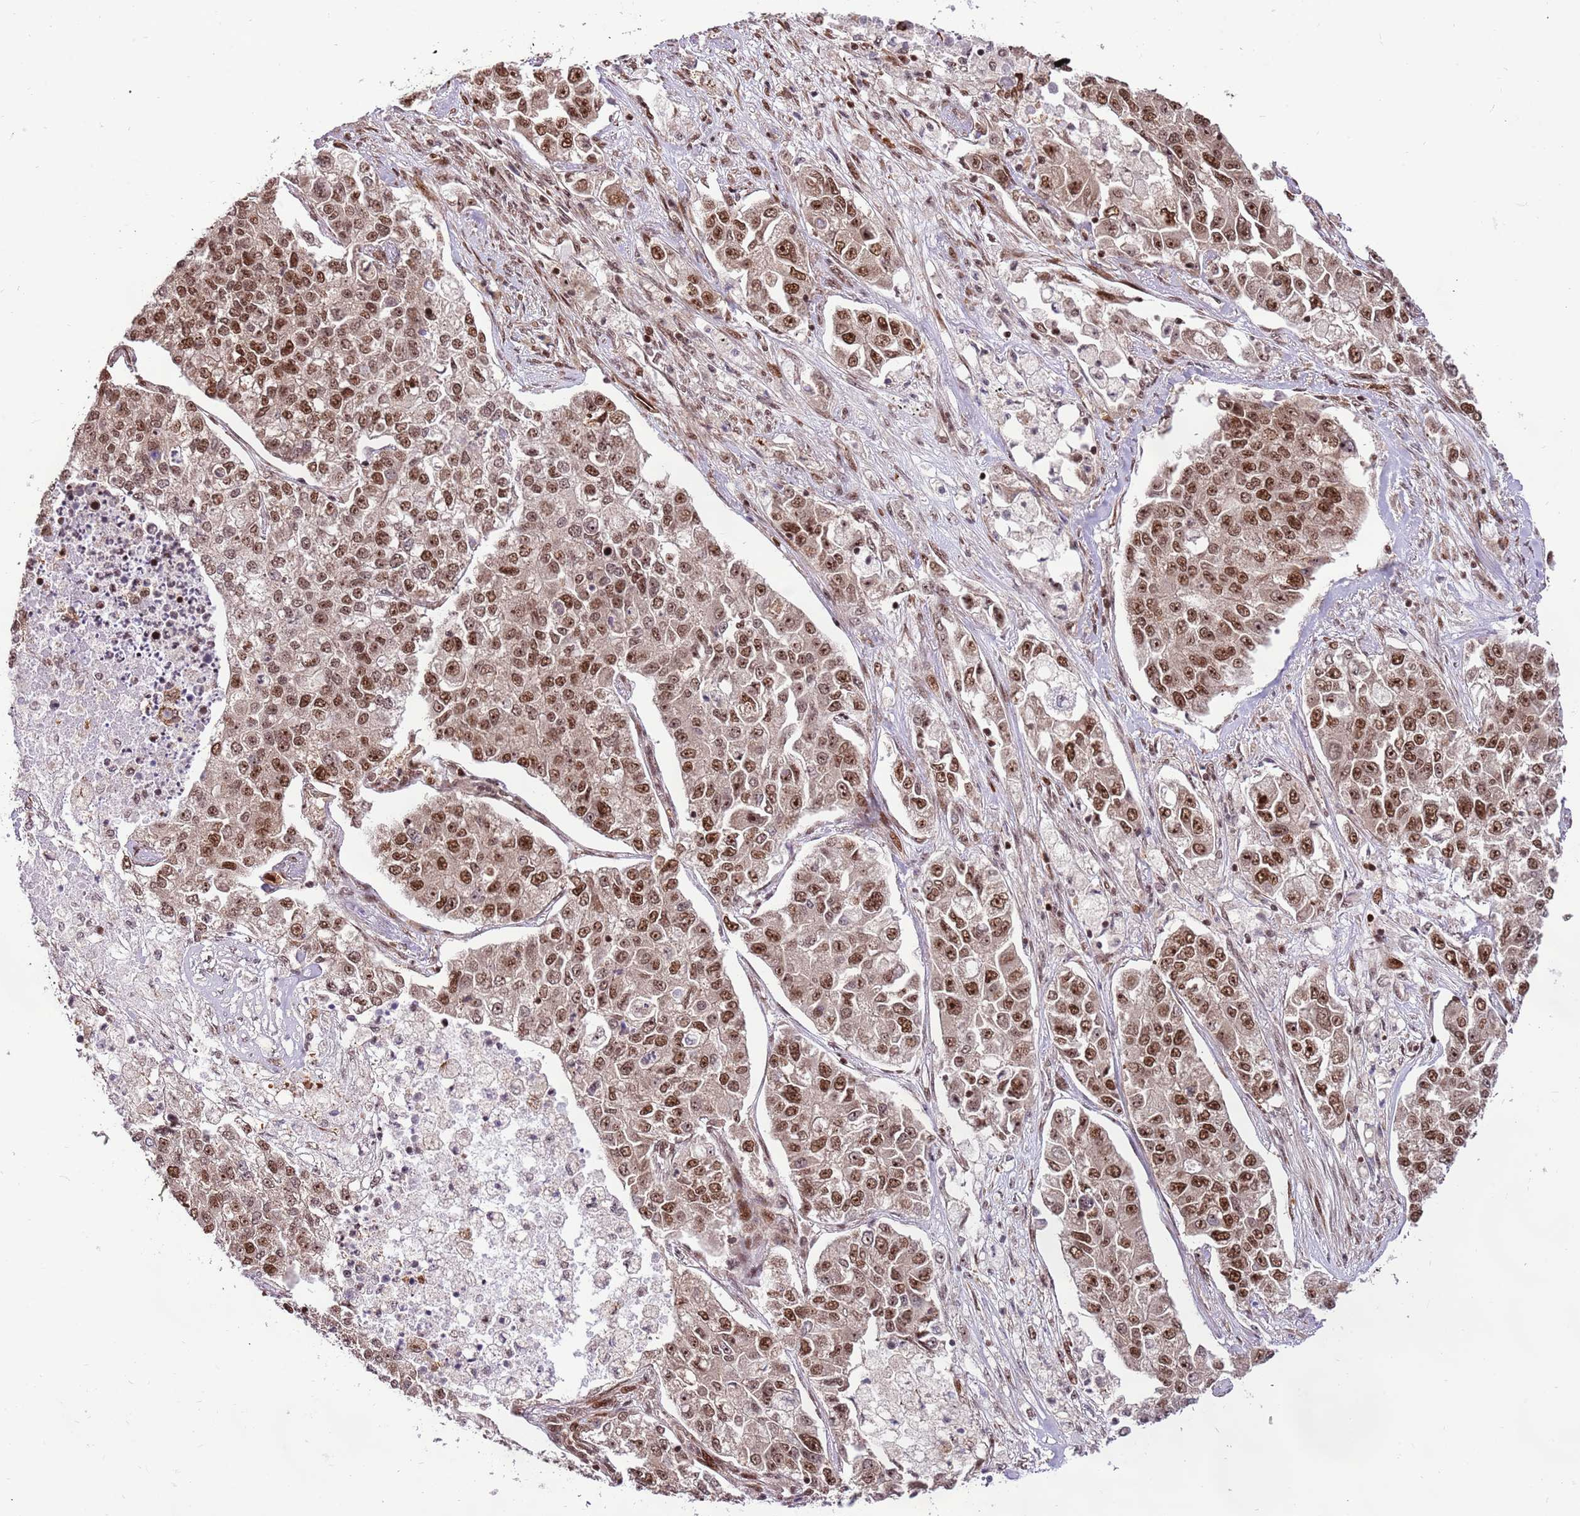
{"staining": {"intensity": "strong", "quantity": ">75%", "location": "nuclear"}, "tissue": "lung cancer", "cell_type": "Tumor cells", "image_type": "cancer", "snomed": [{"axis": "morphology", "description": "Adenocarcinoma, NOS"}, {"axis": "topography", "description": "Lung"}], "caption": "A high-resolution micrograph shows IHC staining of lung adenocarcinoma, which reveals strong nuclear staining in approximately >75% of tumor cells. The protein is stained brown, and the nuclei are stained in blue (DAB (3,3'-diaminobenzidine) IHC with brightfield microscopy, high magnification).", "gene": "RIF1", "patient": {"sex": "male", "age": 49}}